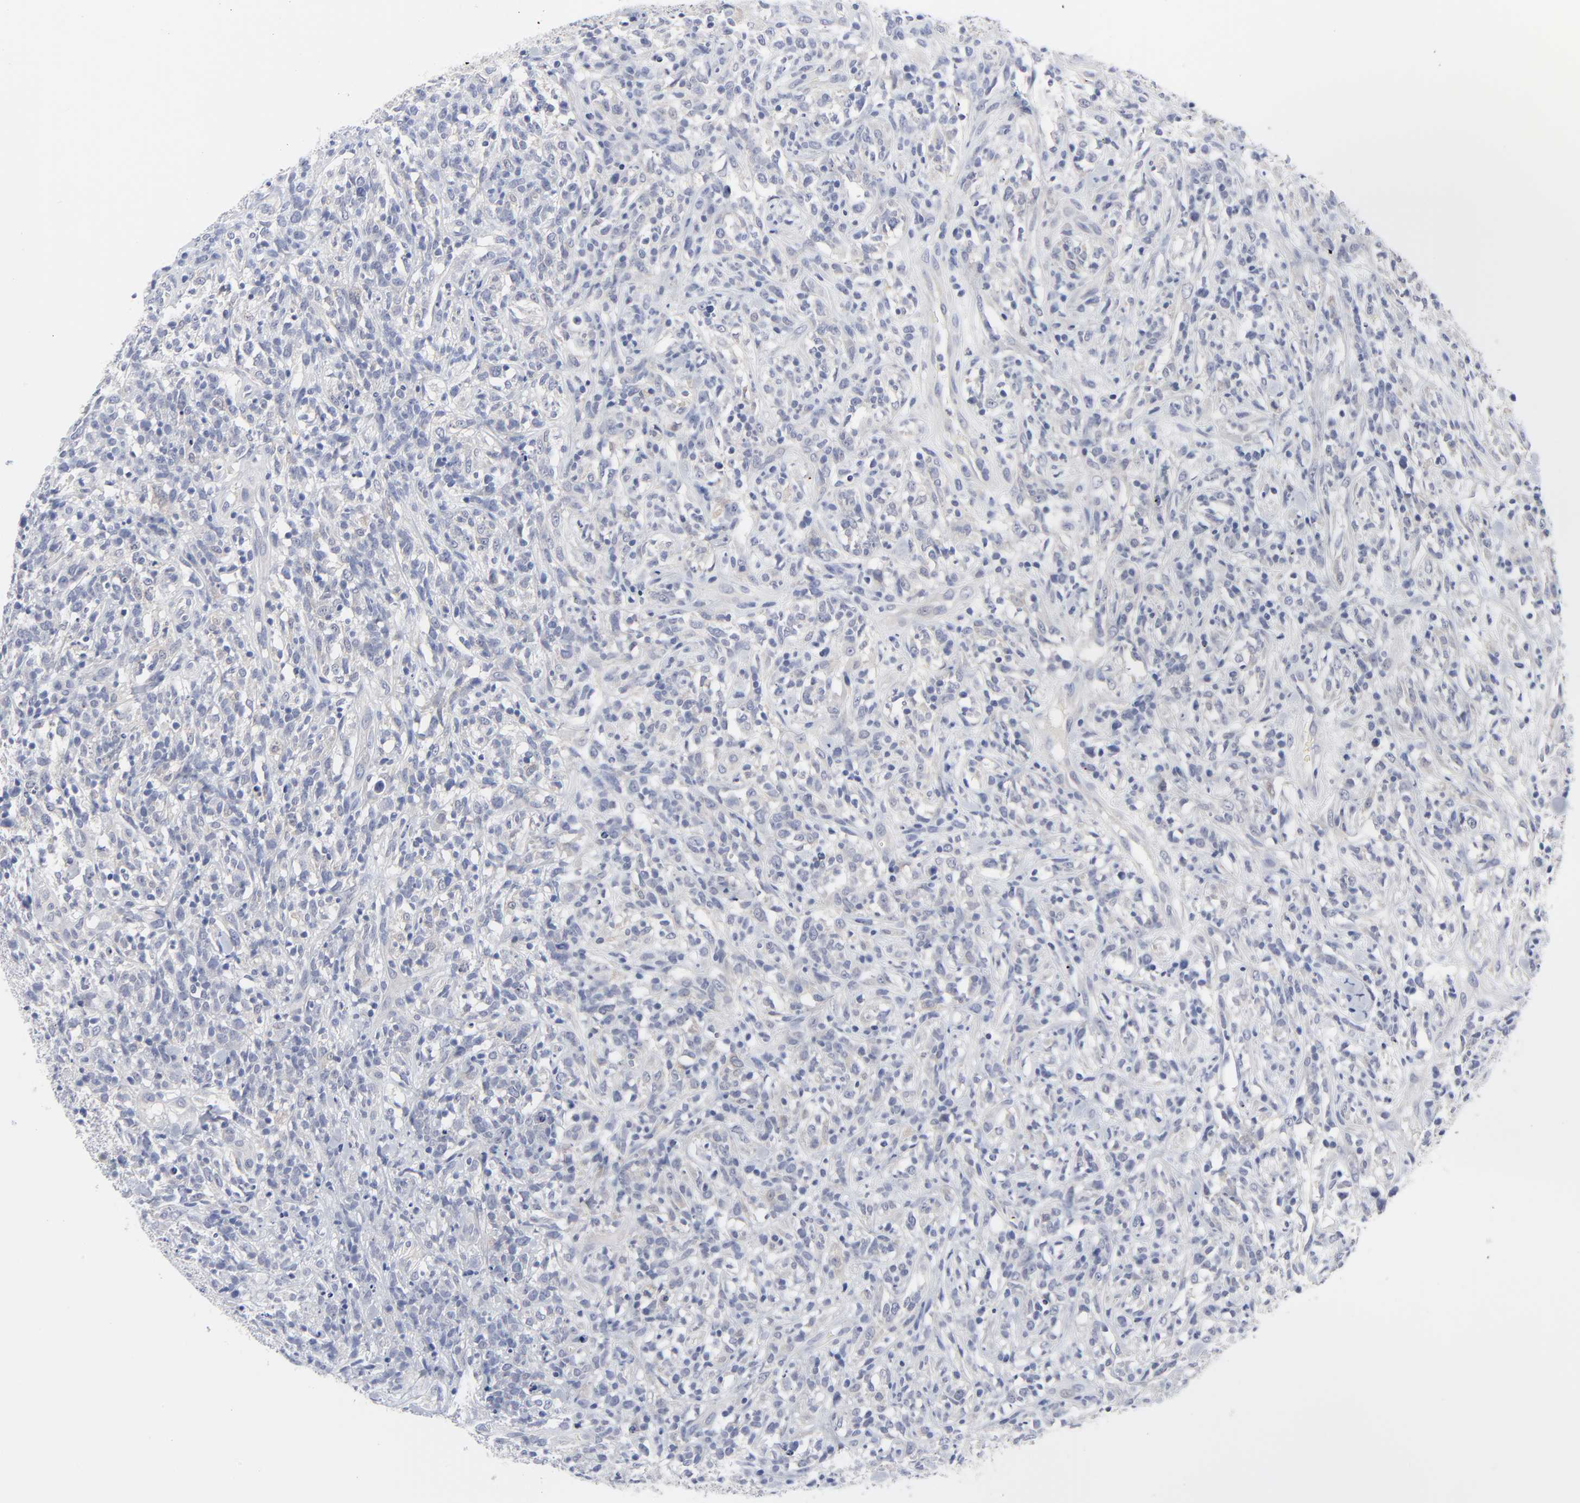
{"staining": {"intensity": "negative", "quantity": "none", "location": "none"}, "tissue": "lymphoma", "cell_type": "Tumor cells", "image_type": "cancer", "snomed": [{"axis": "morphology", "description": "Malignant lymphoma, non-Hodgkin's type, High grade"}, {"axis": "topography", "description": "Lymph node"}], "caption": "An image of lymphoma stained for a protein demonstrates no brown staining in tumor cells.", "gene": "CLEC4G", "patient": {"sex": "female", "age": 73}}